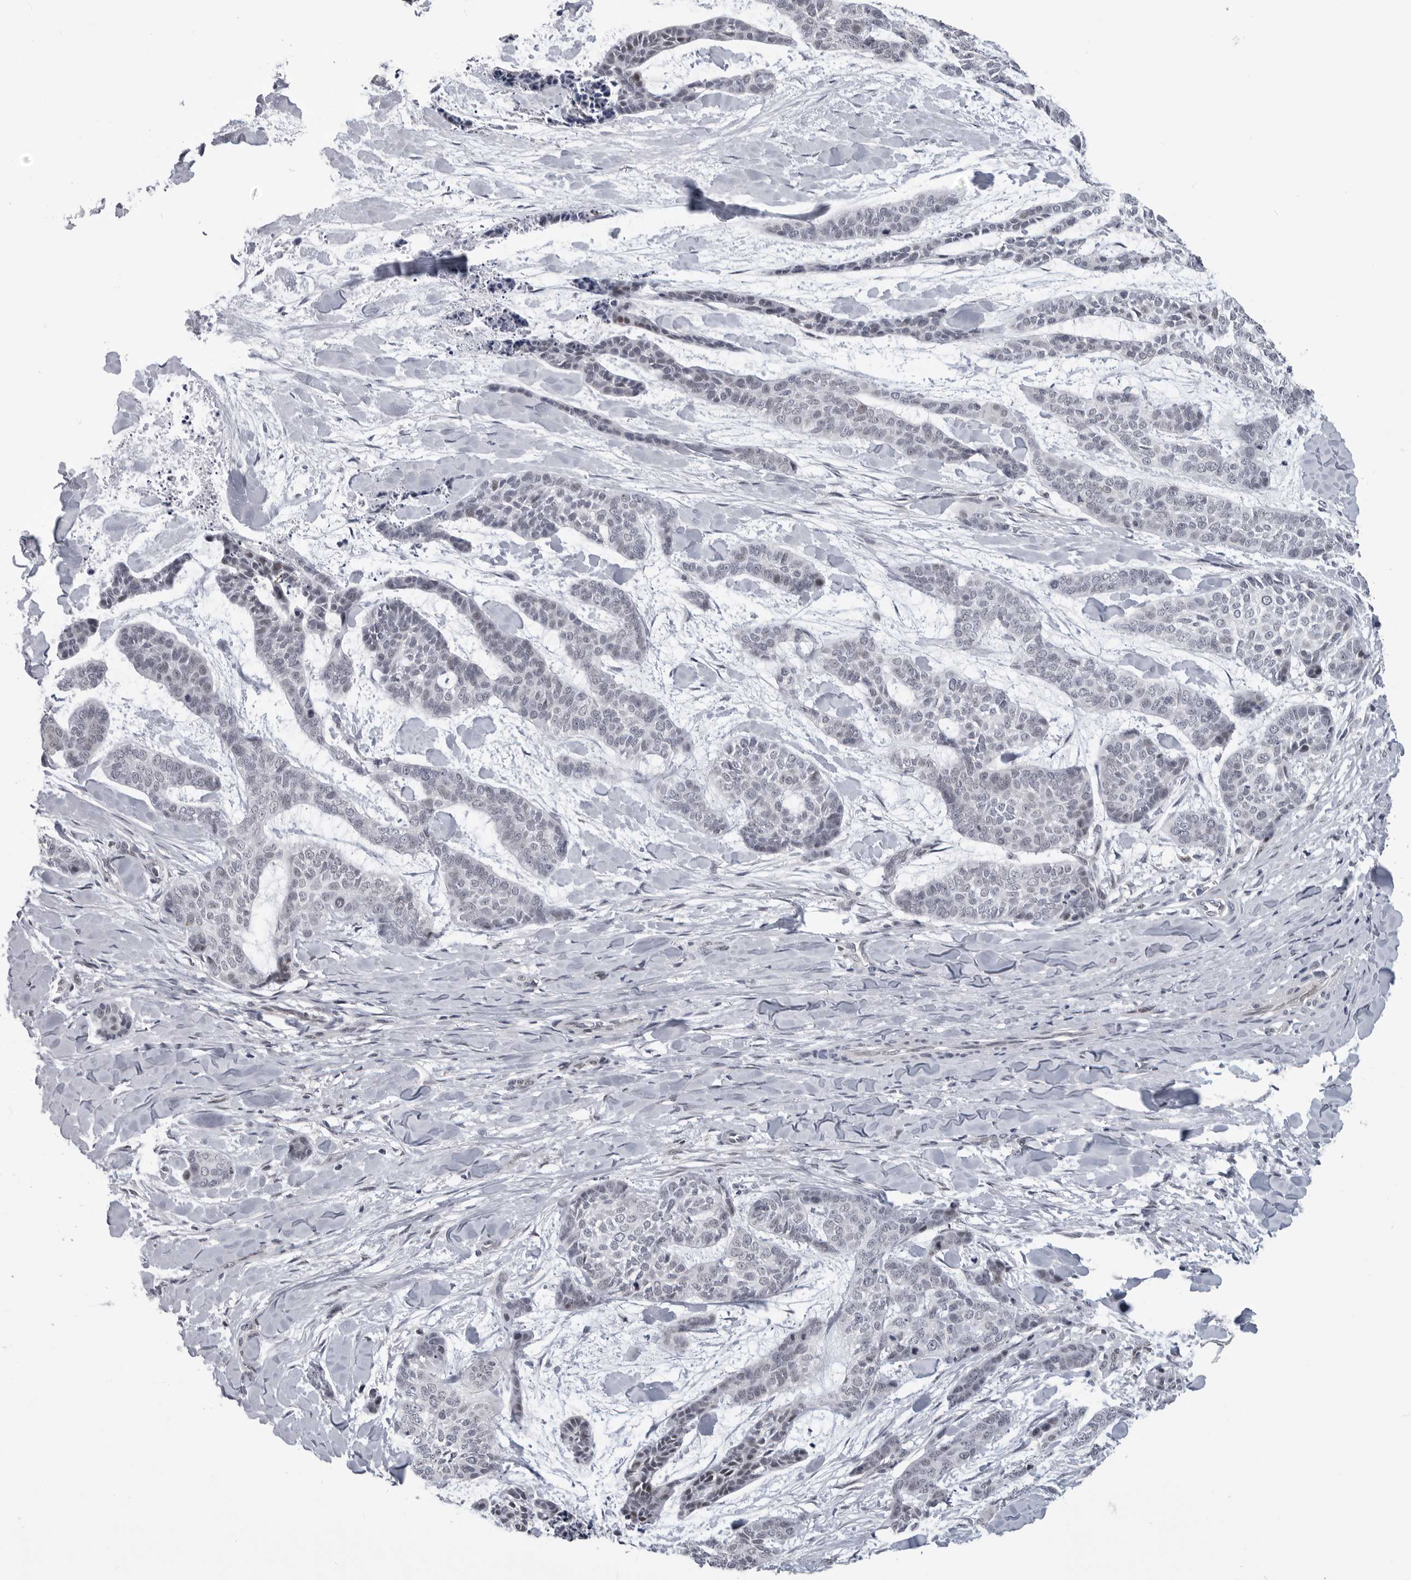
{"staining": {"intensity": "negative", "quantity": "none", "location": "none"}, "tissue": "skin cancer", "cell_type": "Tumor cells", "image_type": "cancer", "snomed": [{"axis": "morphology", "description": "Basal cell carcinoma"}, {"axis": "topography", "description": "Skin"}], "caption": "A high-resolution photomicrograph shows immunohistochemistry staining of skin cancer (basal cell carcinoma), which demonstrates no significant staining in tumor cells. The staining was performed using DAB (3,3'-diaminobenzidine) to visualize the protein expression in brown, while the nuclei were stained in blue with hematoxylin (Magnification: 20x).", "gene": "PNPO", "patient": {"sex": "female", "age": 64}}